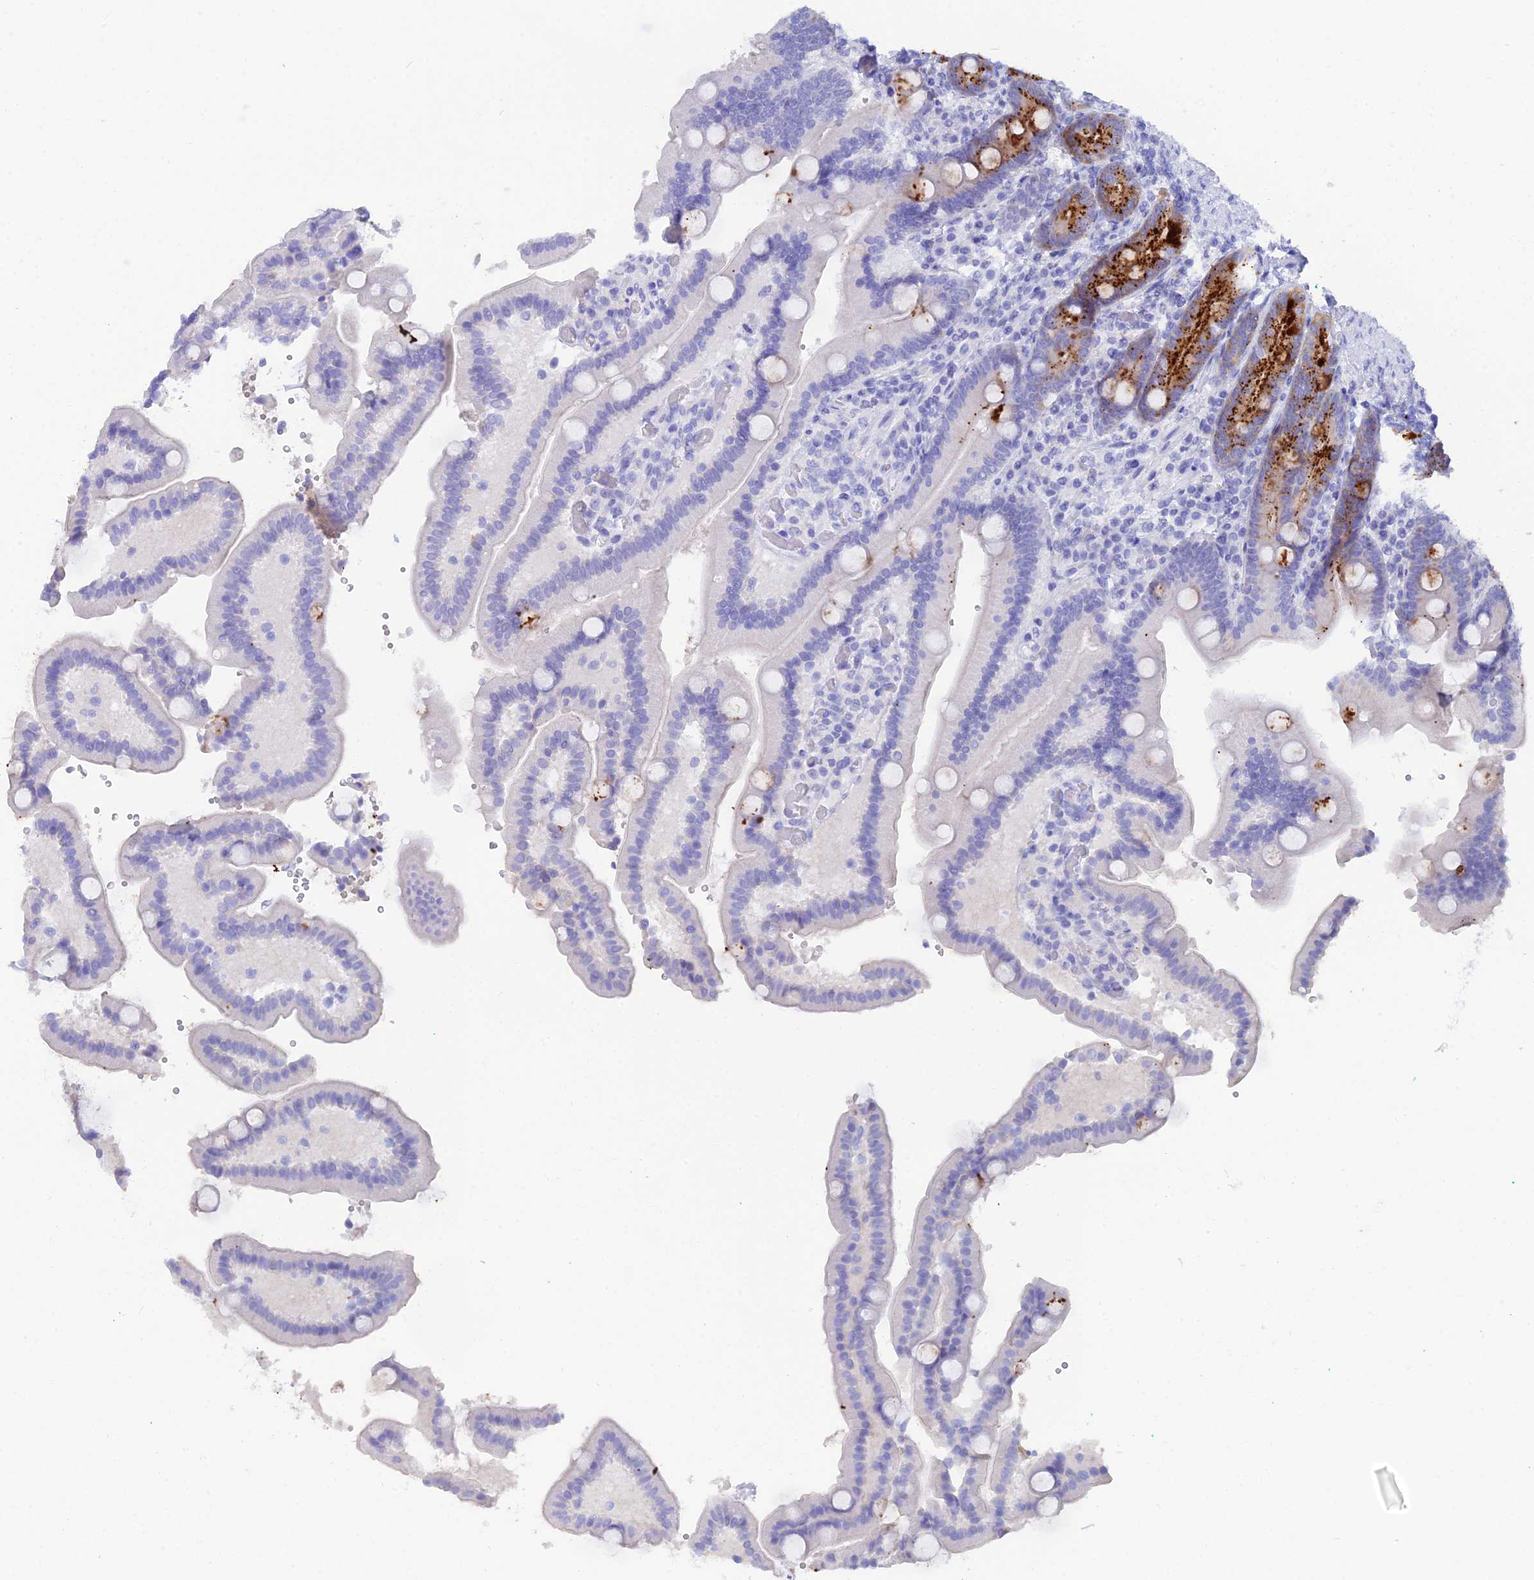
{"staining": {"intensity": "strong", "quantity": "25%-75%", "location": "cytoplasmic/membranous"}, "tissue": "duodenum", "cell_type": "Glandular cells", "image_type": "normal", "snomed": [{"axis": "morphology", "description": "Normal tissue, NOS"}, {"axis": "topography", "description": "Duodenum"}], "caption": "High-power microscopy captured an immunohistochemistry (IHC) photomicrograph of benign duodenum, revealing strong cytoplasmic/membranous staining in approximately 25%-75% of glandular cells. (DAB (3,3'-diaminobenzidine) = brown stain, brightfield microscopy at high magnification).", "gene": "REG1A", "patient": {"sex": "female", "age": 62}}